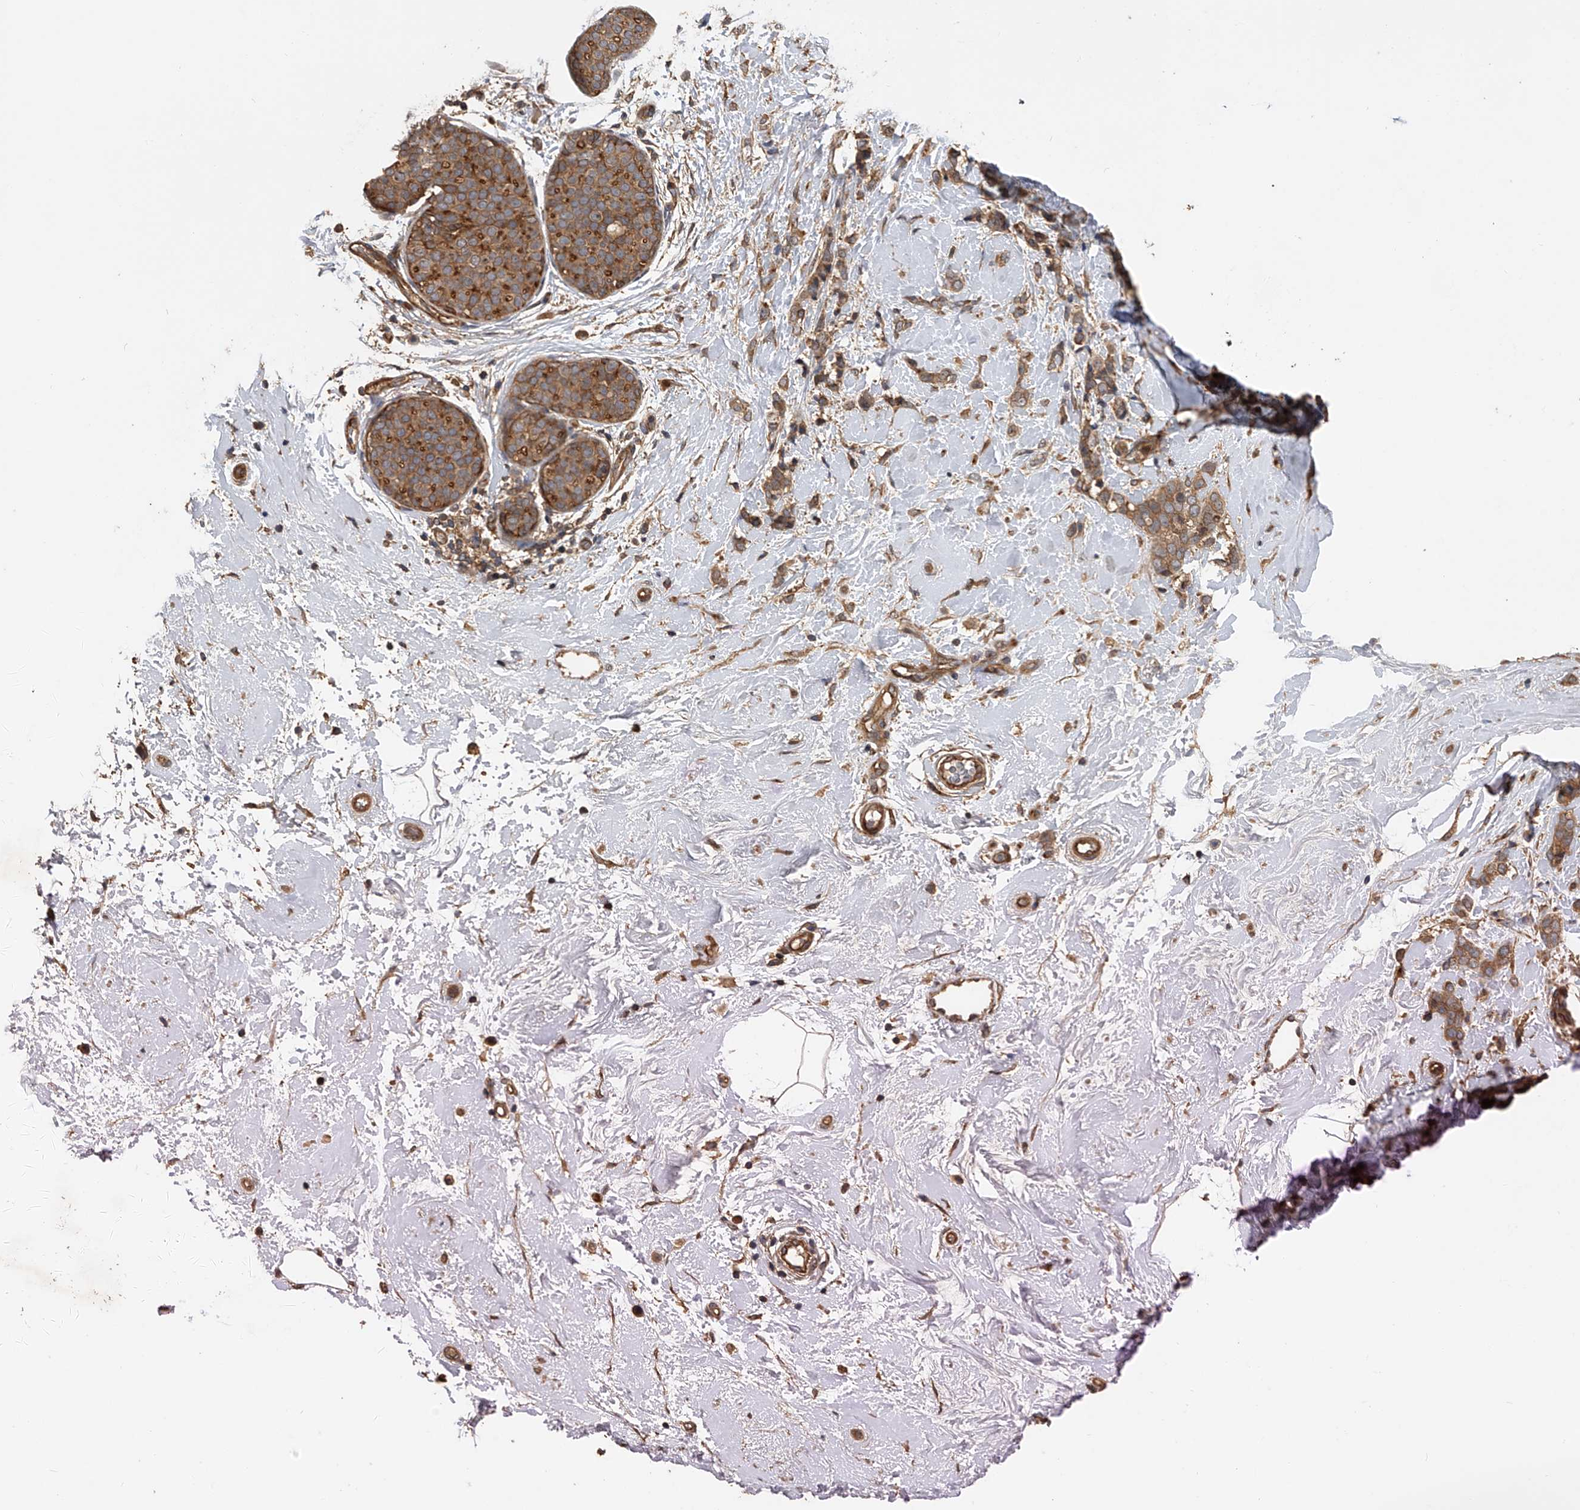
{"staining": {"intensity": "moderate", "quantity": ">75%", "location": "cytoplasmic/membranous"}, "tissue": "breast cancer", "cell_type": "Tumor cells", "image_type": "cancer", "snomed": [{"axis": "morphology", "description": "Lobular carcinoma, in situ"}, {"axis": "morphology", "description": "Lobular carcinoma"}, {"axis": "topography", "description": "Breast"}], "caption": "IHC (DAB) staining of breast cancer (lobular carcinoma in situ) displays moderate cytoplasmic/membranous protein staining in approximately >75% of tumor cells.", "gene": "PTPRA", "patient": {"sex": "female", "age": 41}}